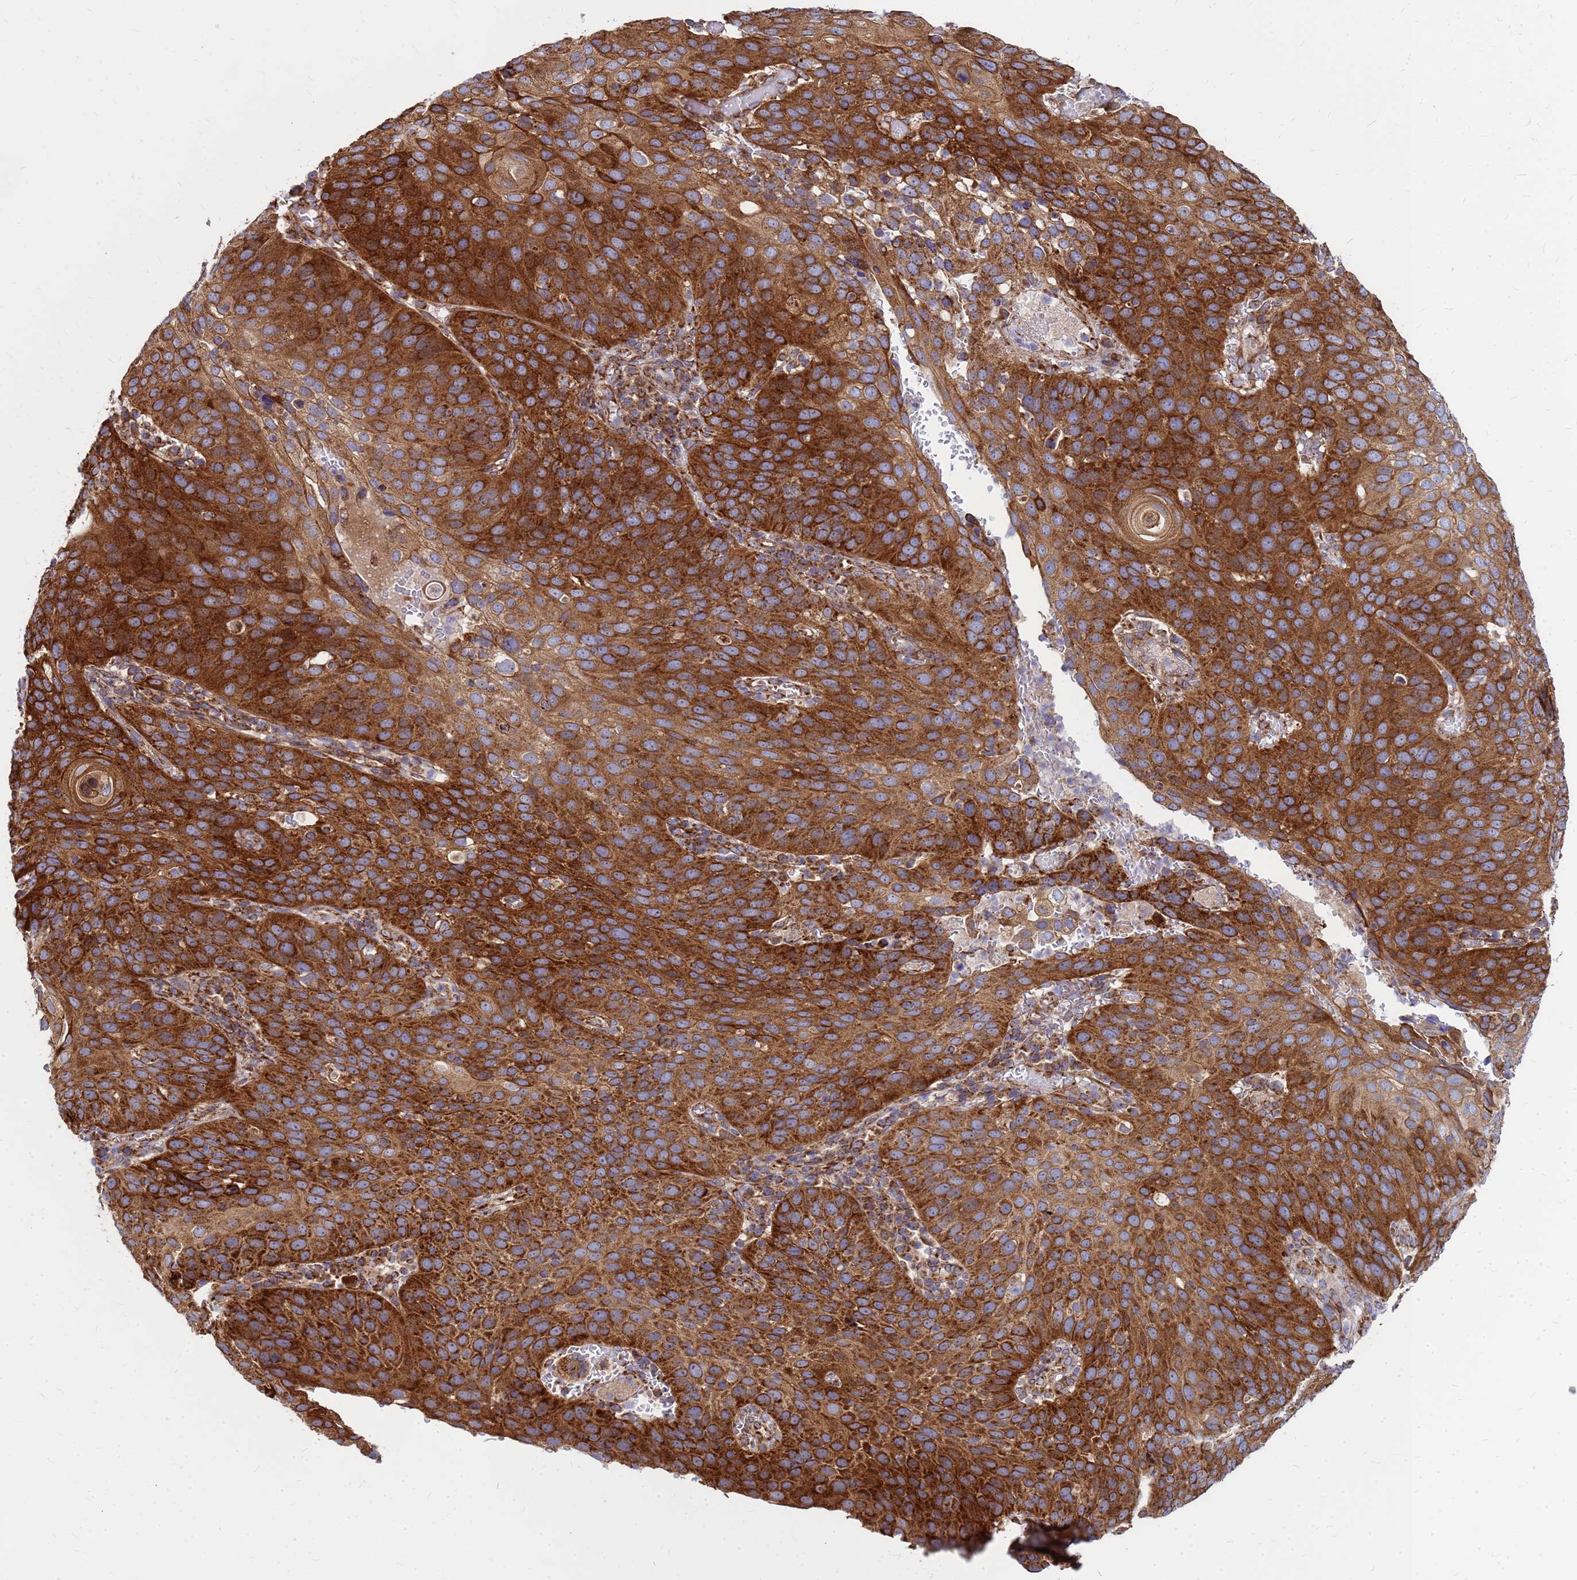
{"staining": {"intensity": "strong", "quantity": ">75%", "location": "cytoplasmic/membranous"}, "tissue": "cervical cancer", "cell_type": "Tumor cells", "image_type": "cancer", "snomed": [{"axis": "morphology", "description": "Squamous cell carcinoma, NOS"}, {"axis": "topography", "description": "Cervix"}], "caption": "A high-resolution photomicrograph shows IHC staining of cervical cancer, which shows strong cytoplasmic/membranous positivity in approximately >75% of tumor cells.", "gene": "FSTL4", "patient": {"sex": "female", "age": 36}}